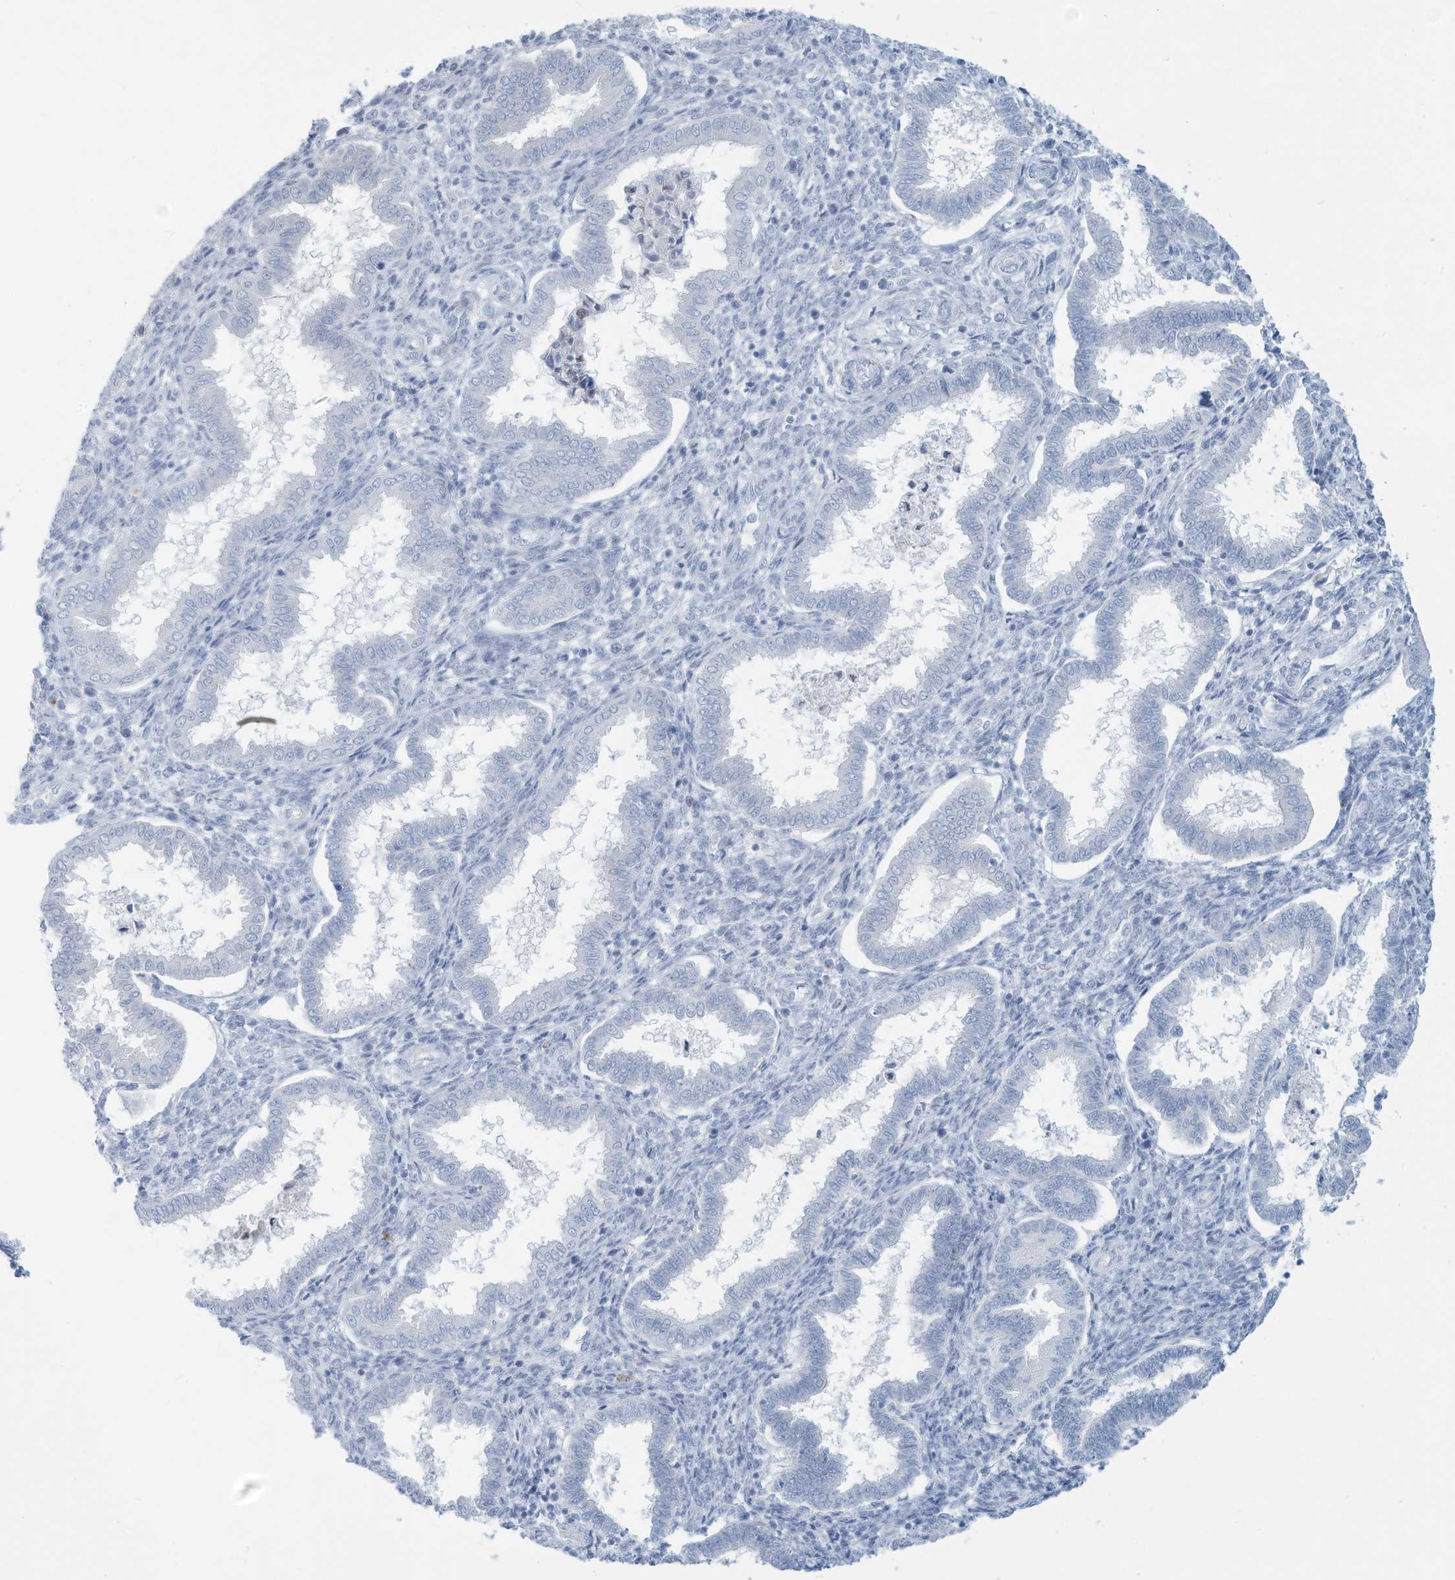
{"staining": {"intensity": "negative", "quantity": "none", "location": "none"}, "tissue": "endometrium", "cell_type": "Cells in endometrial stroma", "image_type": "normal", "snomed": [{"axis": "morphology", "description": "Normal tissue, NOS"}, {"axis": "topography", "description": "Endometrium"}], "caption": "Endometrium stained for a protein using IHC exhibits no staining cells in endometrial stroma.", "gene": "ERI2", "patient": {"sex": "female", "age": 24}}